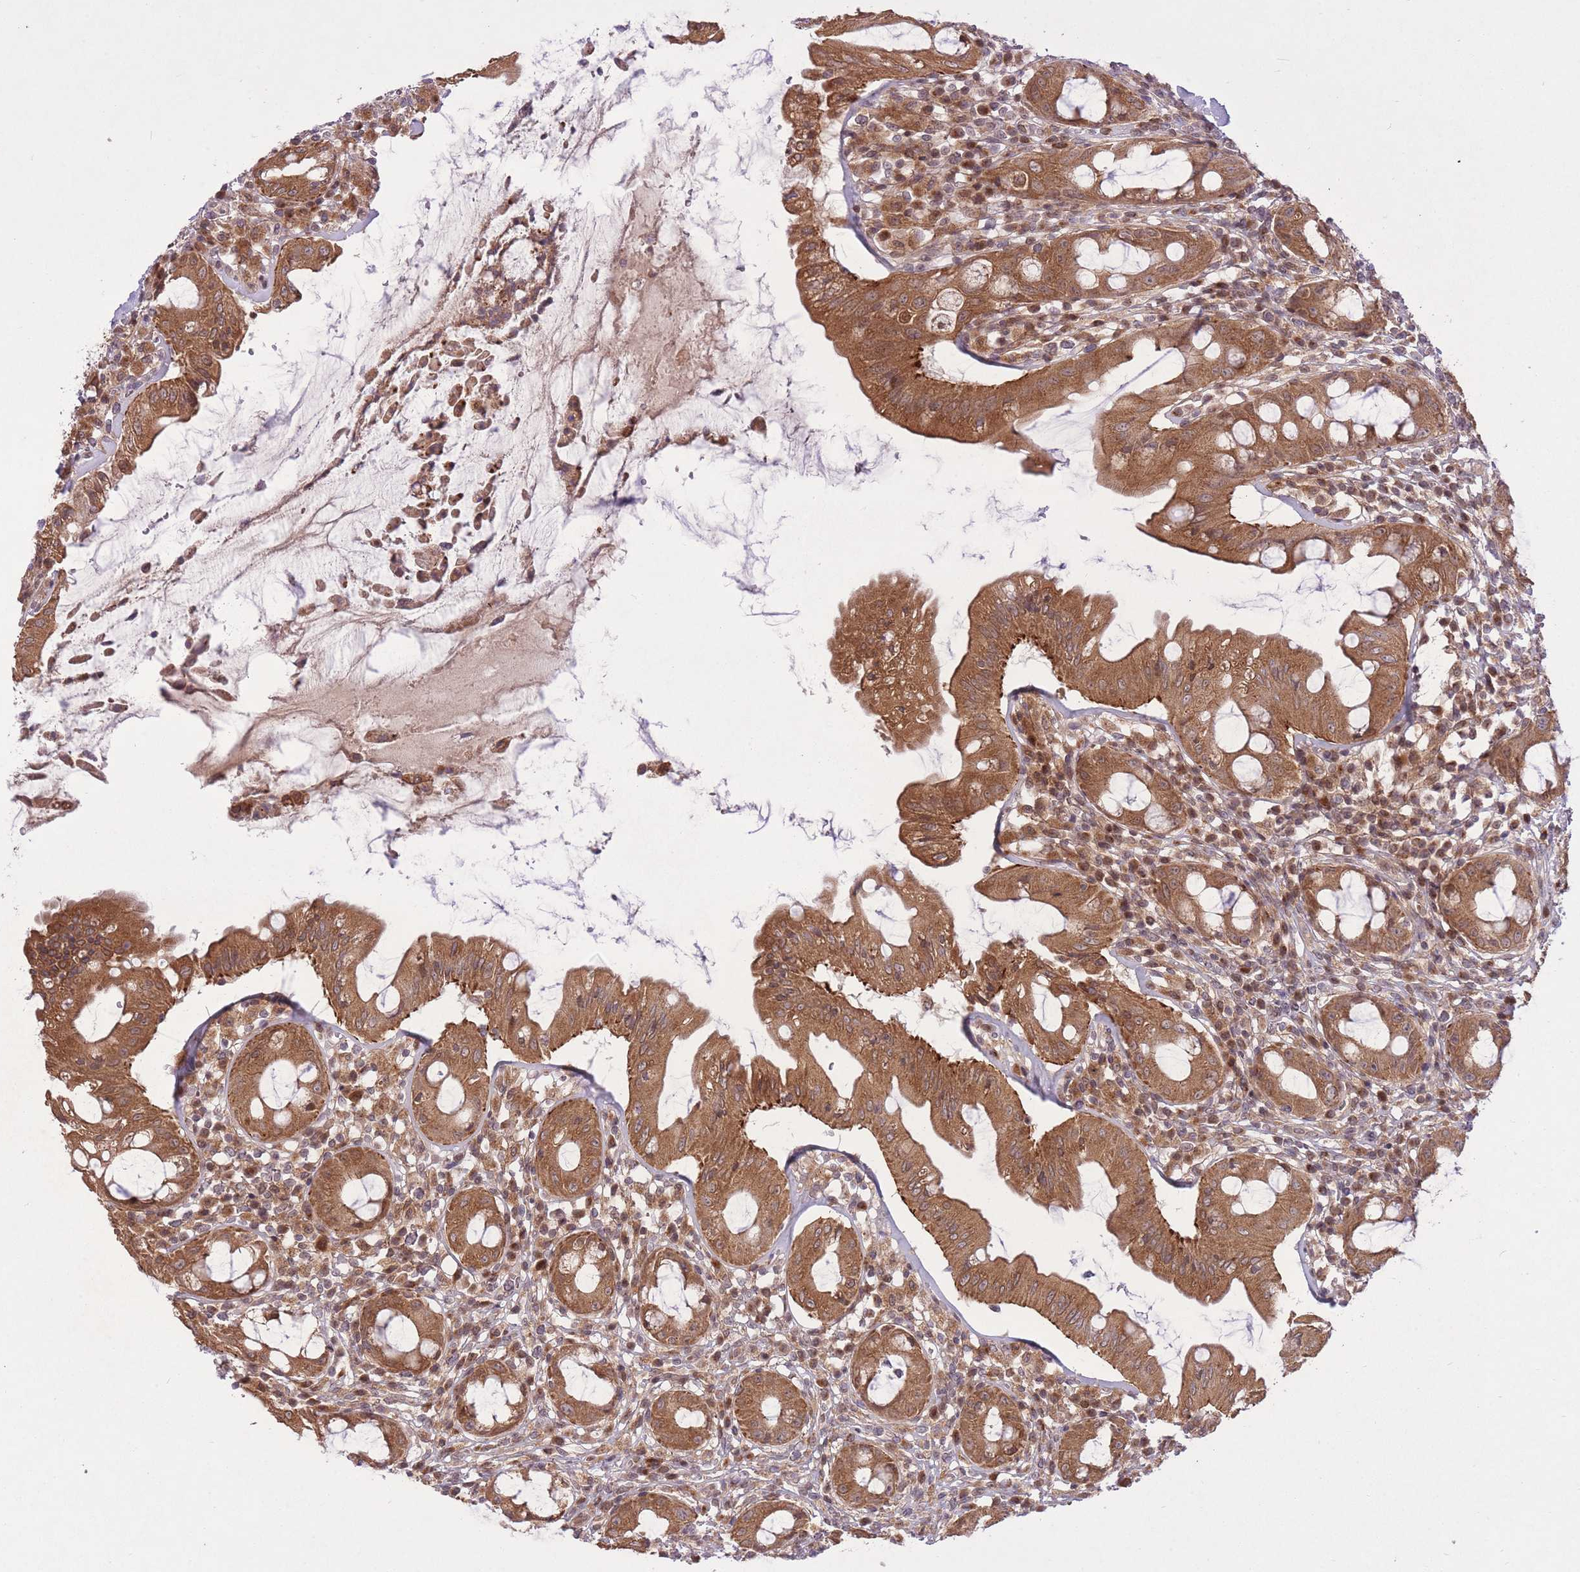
{"staining": {"intensity": "strong", "quantity": ">75%", "location": "cytoplasmic/membranous"}, "tissue": "rectum", "cell_type": "Glandular cells", "image_type": "normal", "snomed": [{"axis": "morphology", "description": "Normal tissue, NOS"}, {"axis": "topography", "description": "Rectum"}], "caption": "Rectum stained with IHC reveals strong cytoplasmic/membranous expression in about >75% of glandular cells.", "gene": "ZNF391", "patient": {"sex": "female", "age": 57}}